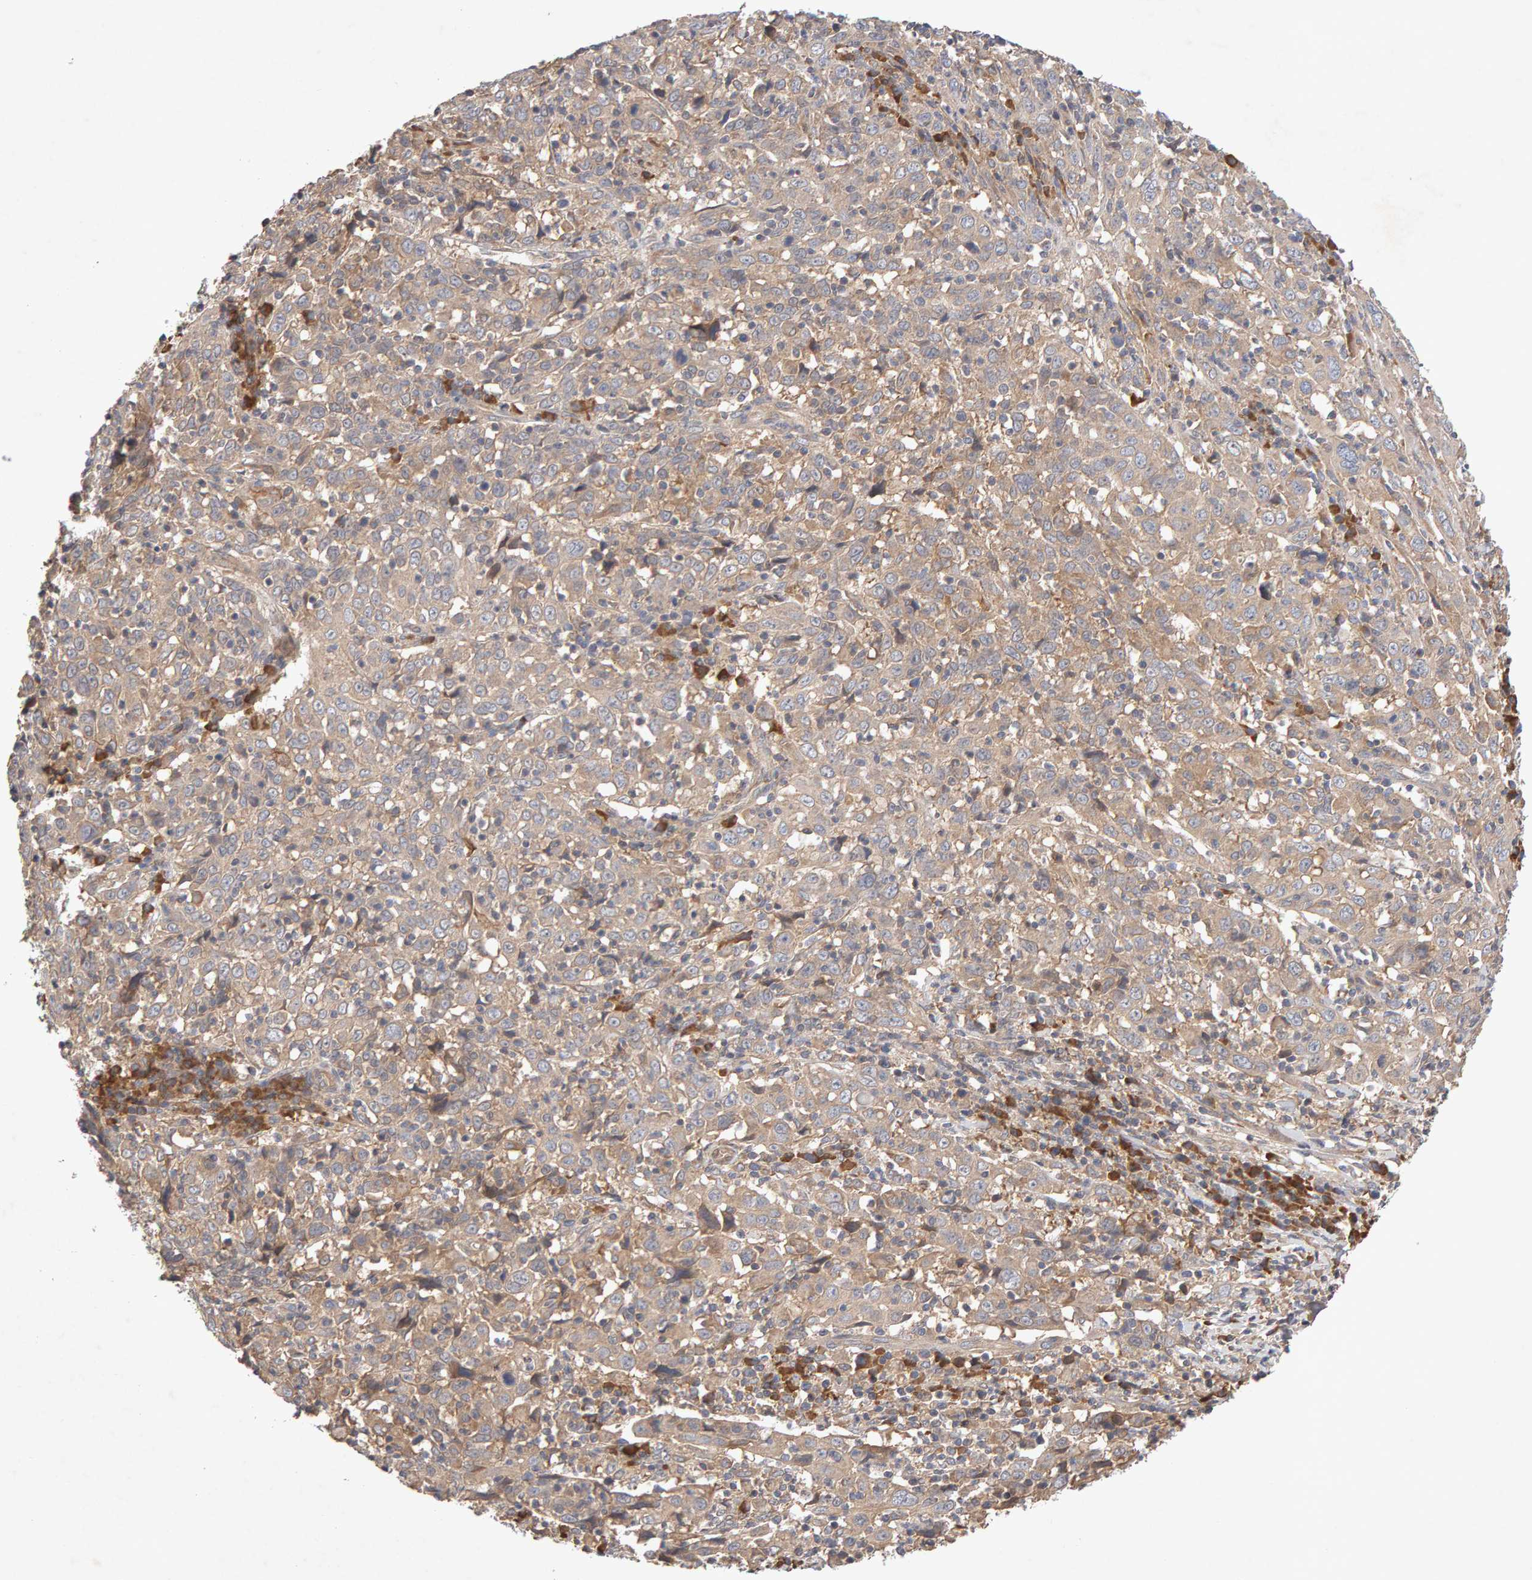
{"staining": {"intensity": "weak", "quantity": ">75%", "location": "cytoplasmic/membranous"}, "tissue": "cervical cancer", "cell_type": "Tumor cells", "image_type": "cancer", "snomed": [{"axis": "morphology", "description": "Squamous cell carcinoma, NOS"}, {"axis": "topography", "description": "Cervix"}], "caption": "Human cervical cancer (squamous cell carcinoma) stained for a protein (brown) reveals weak cytoplasmic/membranous positive staining in about >75% of tumor cells.", "gene": "RNF19A", "patient": {"sex": "female", "age": 46}}